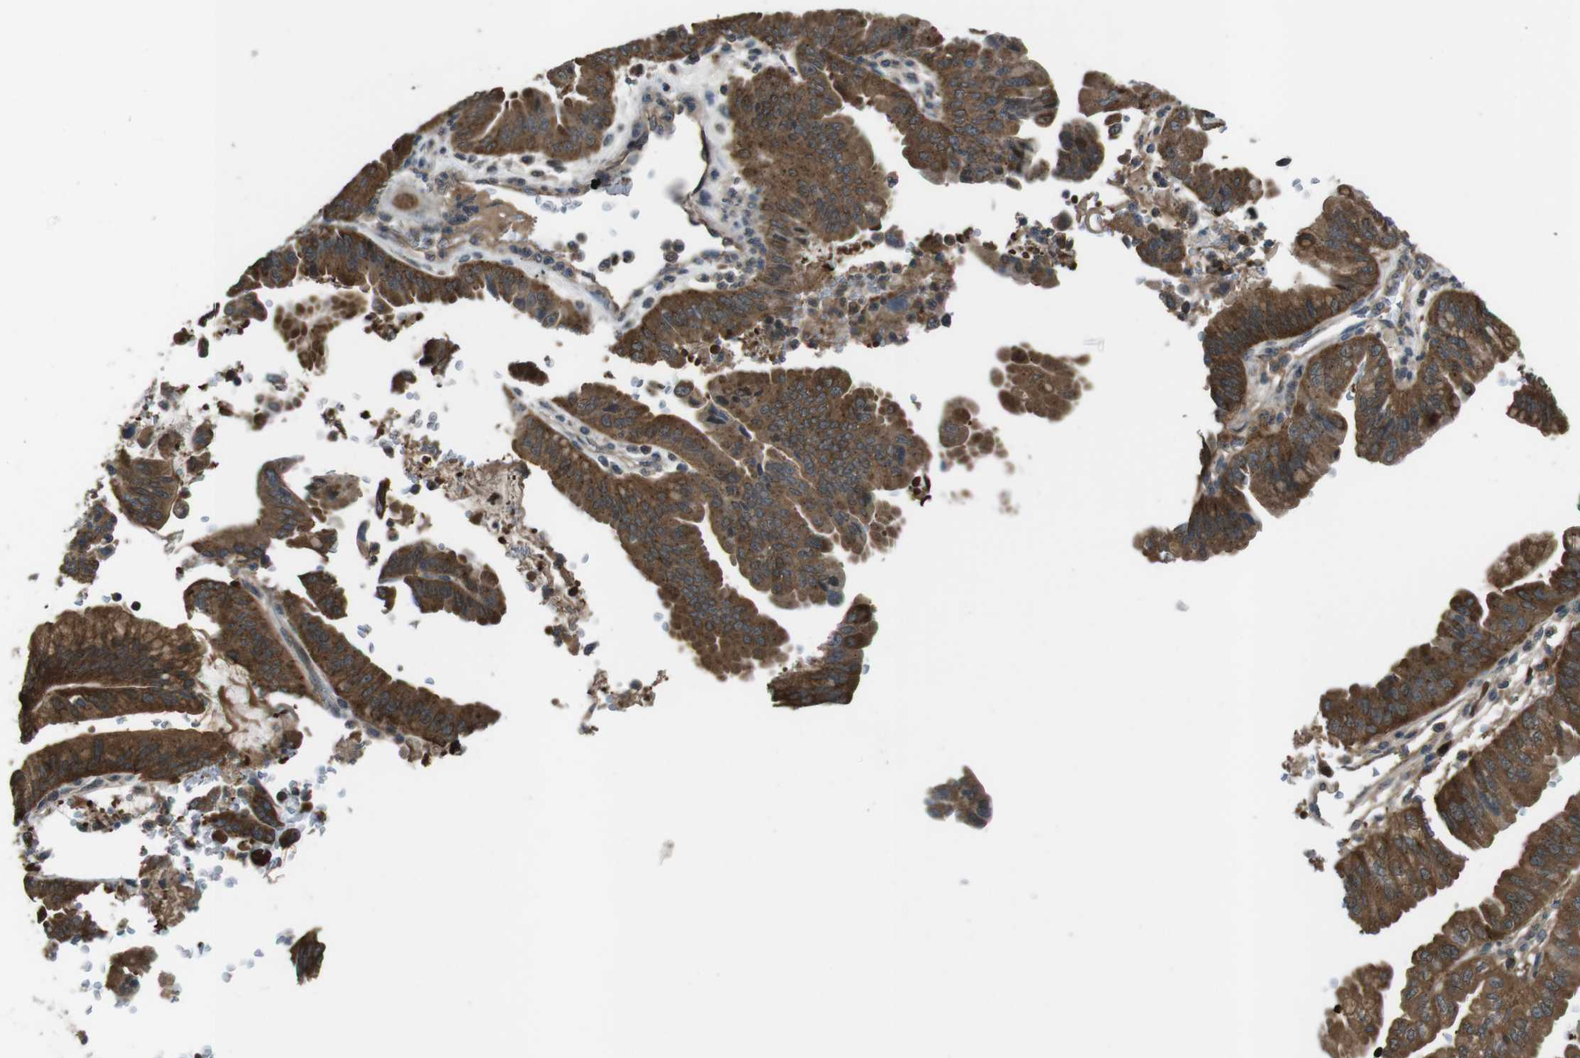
{"staining": {"intensity": "strong", "quantity": ">75%", "location": "cytoplasmic/membranous"}, "tissue": "pancreatic cancer", "cell_type": "Tumor cells", "image_type": "cancer", "snomed": [{"axis": "morphology", "description": "Adenocarcinoma, NOS"}, {"axis": "topography", "description": "Pancreas"}], "caption": "IHC histopathology image of neoplastic tissue: human adenocarcinoma (pancreatic) stained using IHC exhibits high levels of strong protein expression localized specifically in the cytoplasmic/membranous of tumor cells, appearing as a cytoplasmic/membranous brown color.", "gene": "SLC22A23", "patient": {"sex": "male", "age": 70}}